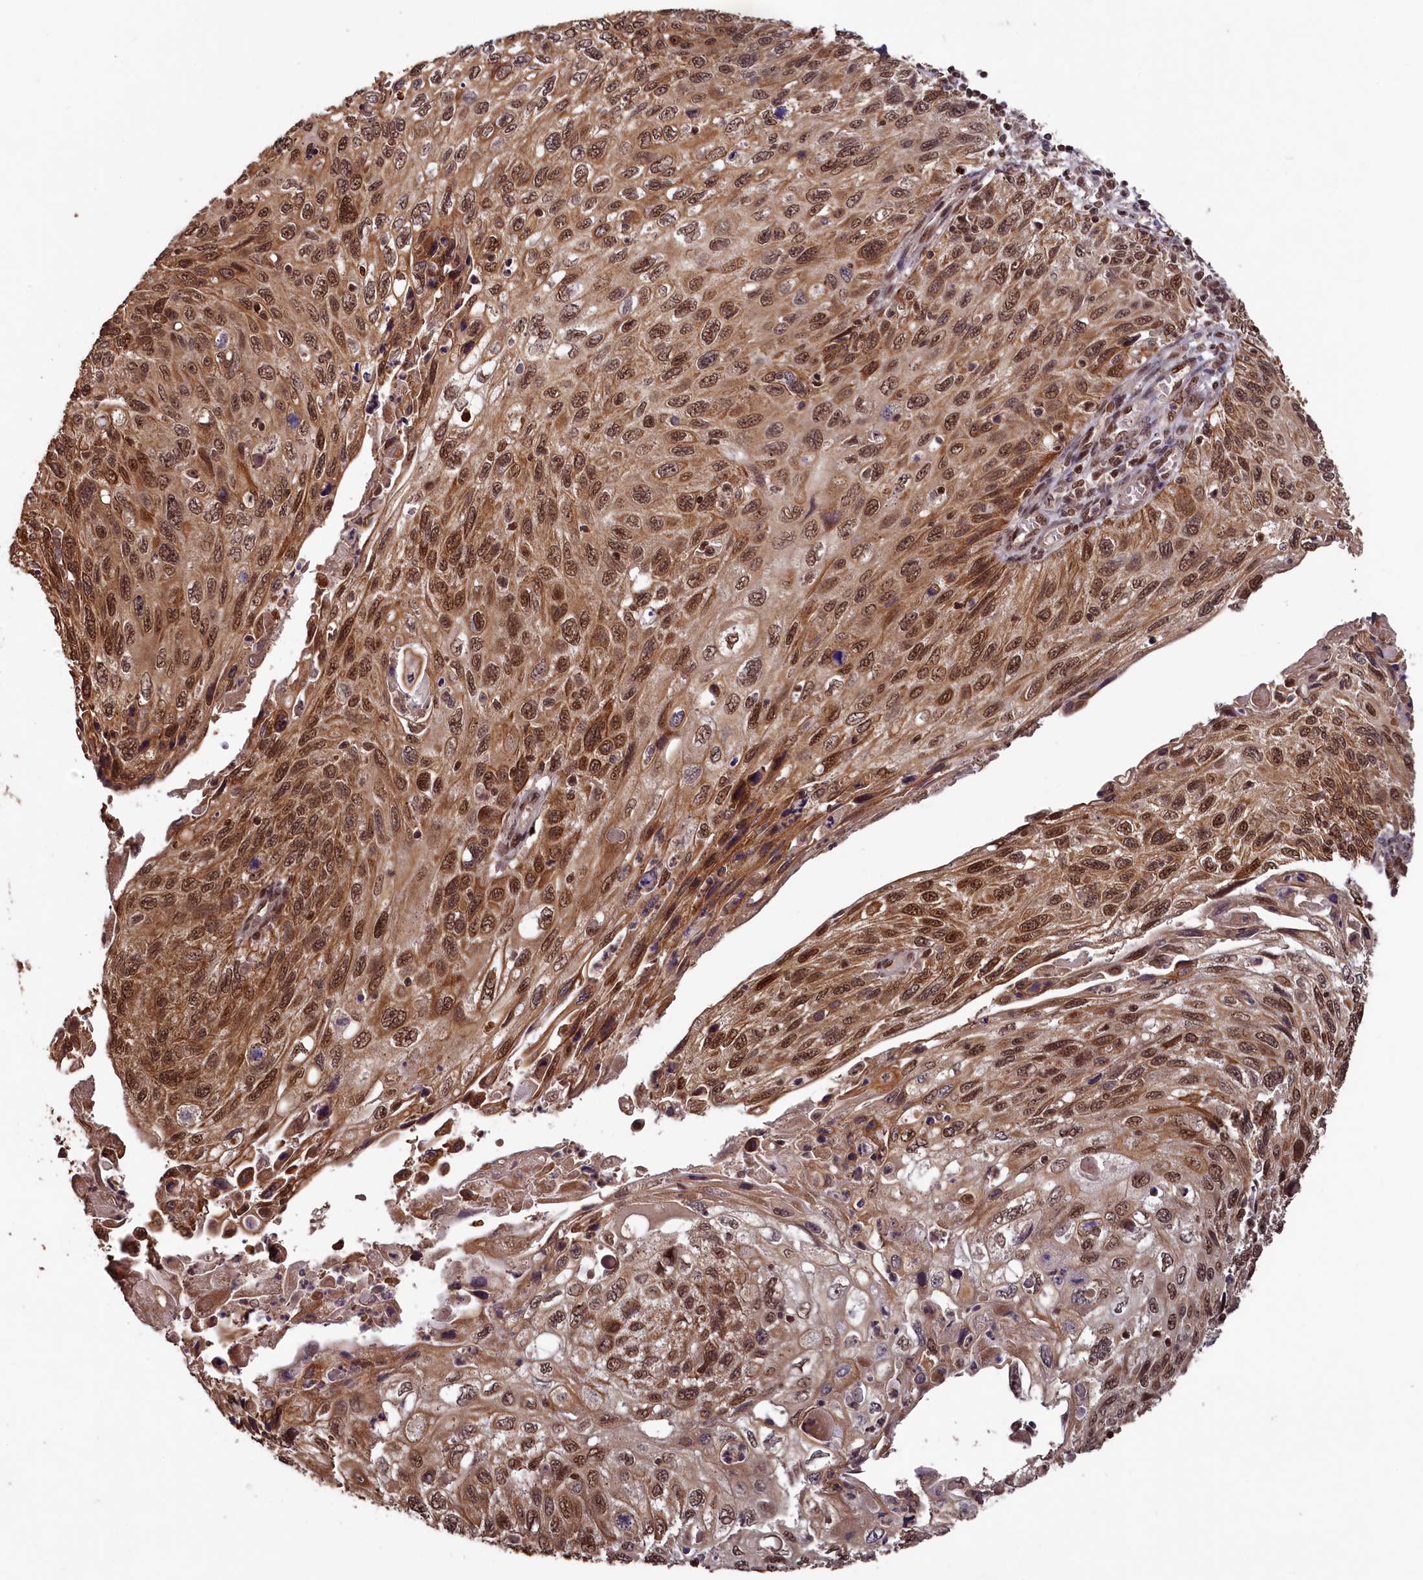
{"staining": {"intensity": "moderate", "quantity": ">75%", "location": "cytoplasmic/membranous,nuclear"}, "tissue": "cervical cancer", "cell_type": "Tumor cells", "image_type": "cancer", "snomed": [{"axis": "morphology", "description": "Squamous cell carcinoma, NOS"}, {"axis": "topography", "description": "Cervix"}], "caption": "Brown immunohistochemical staining in cervical cancer reveals moderate cytoplasmic/membranous and nuclear expression in about >75% of tumor cells. (DAB (3,3'-diaminobenzidine) IHC with brightfield microscopy, high magnification).", "gene": "NAE1", "patient": {"sex": "female", "age": 70}}